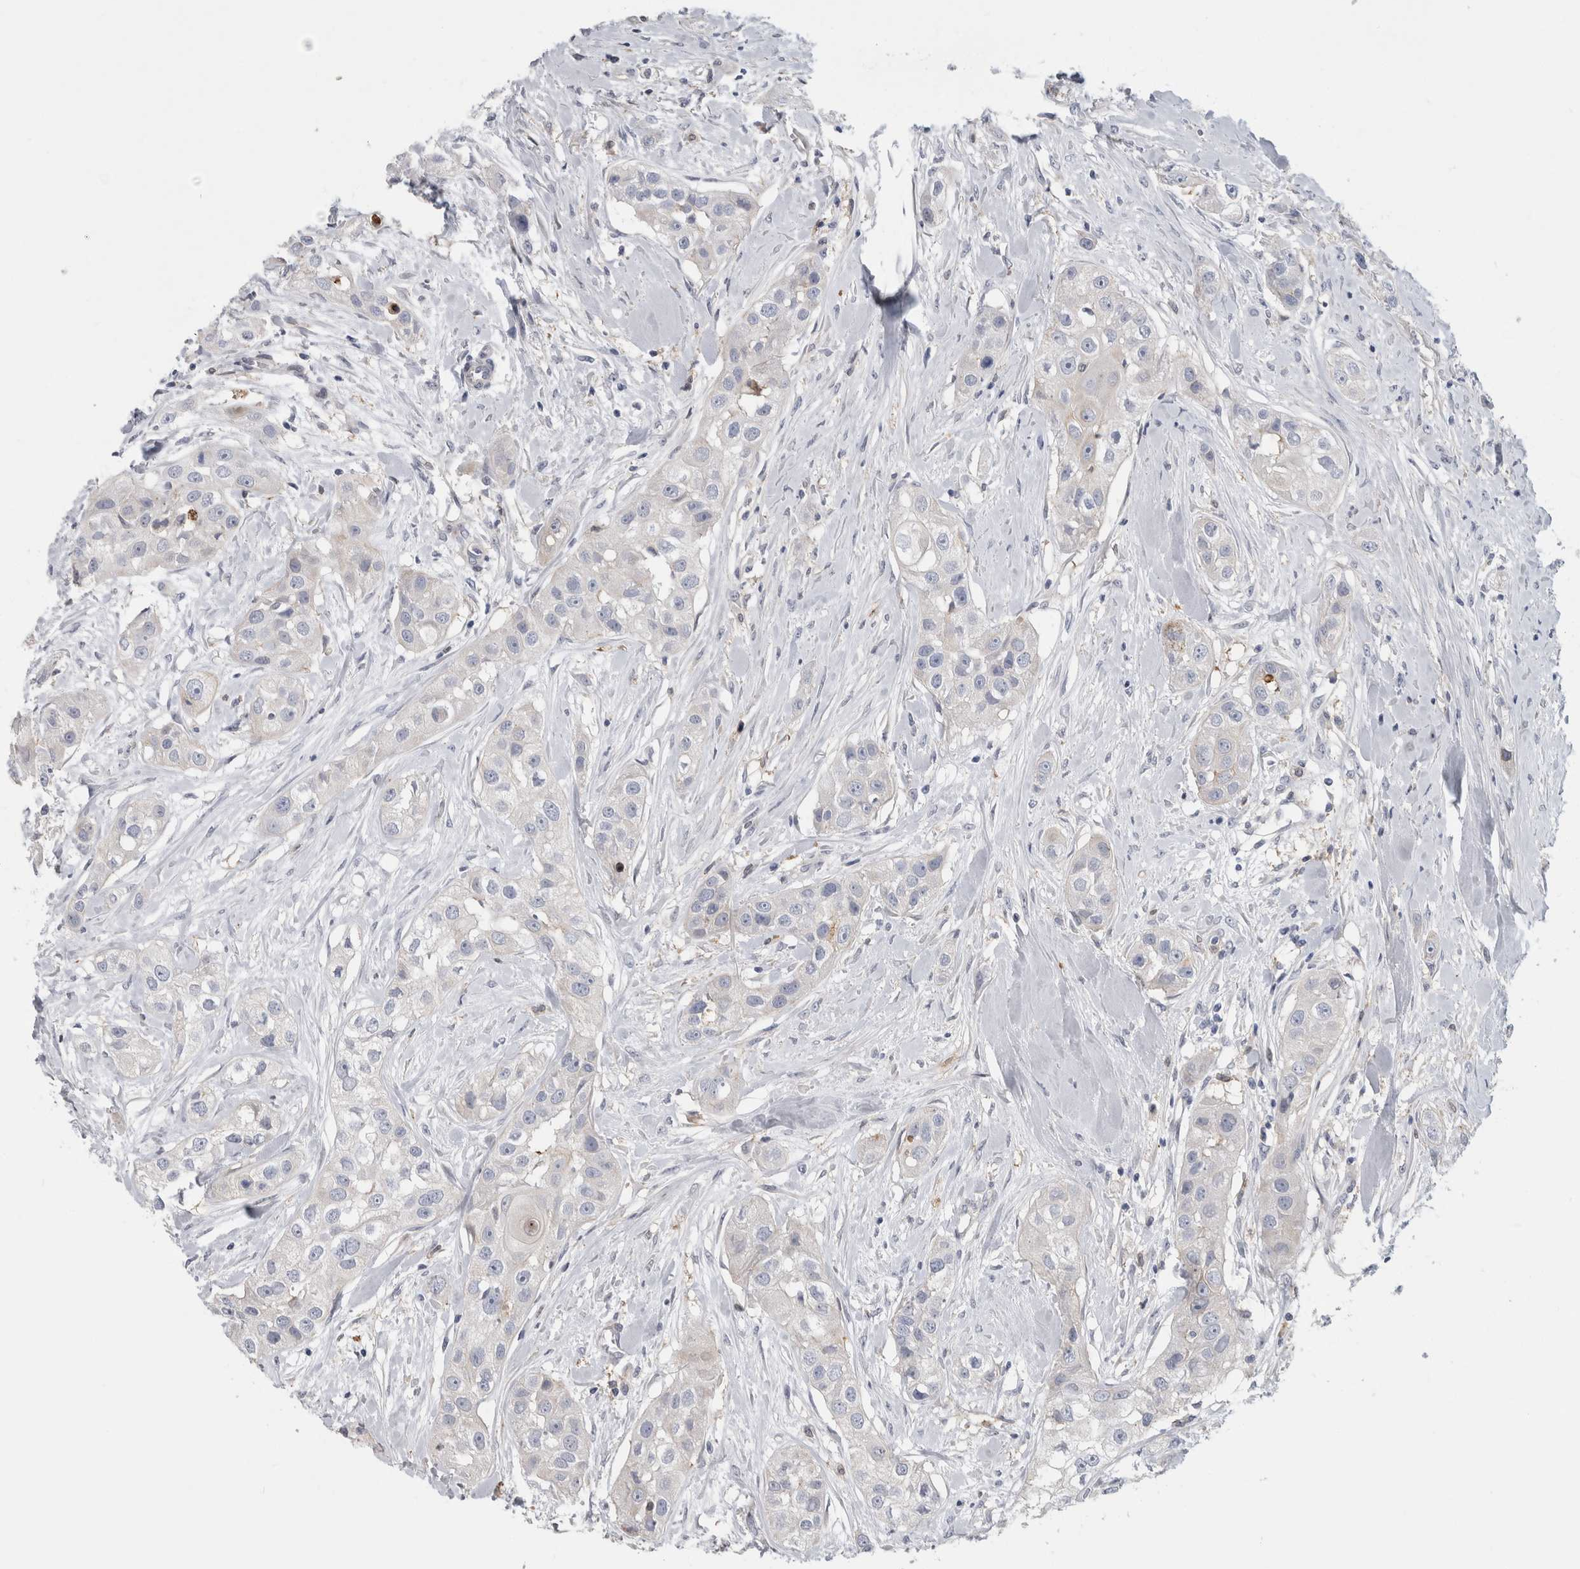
{"staining": {"intensity": "negative", "quantity": "none", "location": "none"}, "tissue": "head and neck cancer", "cell_type": "Tumor cells", "image_type": "cancer", "snomed": [{"axis": "morphology", "description": "Normal tissue, NOS"}, {"axis": "morphology", "description": "Squamous cell carcinoma, NOS"}, {"axis": "topography", "description": "Skeletal muscle"}, {"axis": "topography", "description": "Head-Neck"}], "caption": "Tumor cells show no significant protein staining in head and neck cancer (squamous cell carcinoma).", "gene": "DNAJC24", "patient": {"sex": "male", "age": 51}}